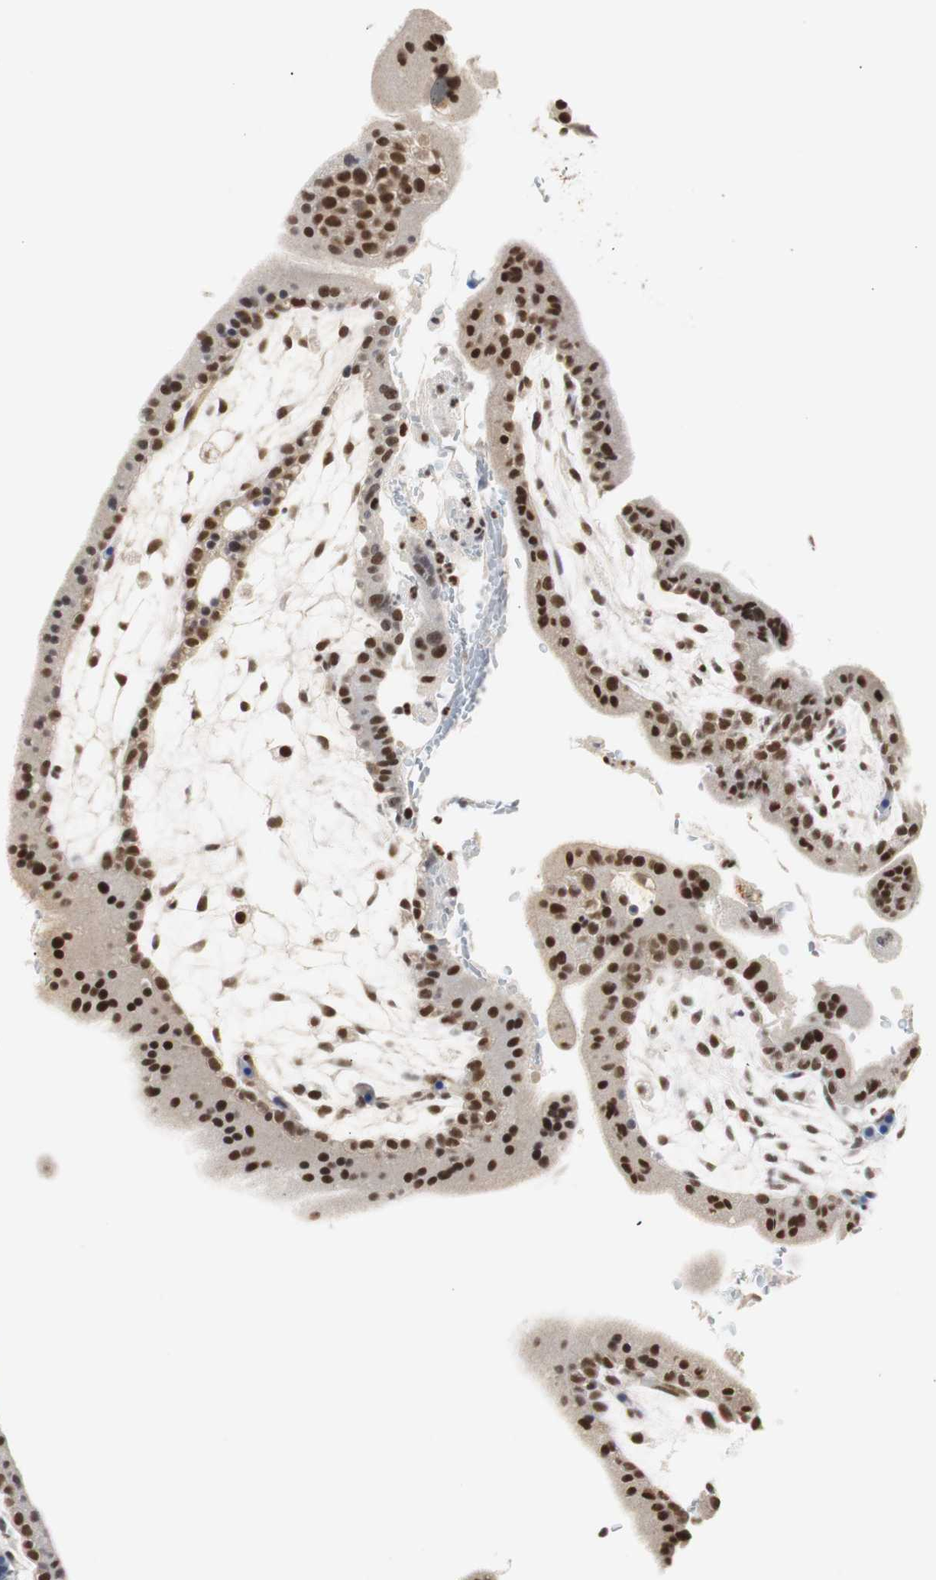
{"staining": {"intensity": "strong", "quantity": ">75%", "location": "nuclear"}, "tissue": "placenta", "cell_type": "Decidual cells", "image_type": "normal", "snomed": [{"axis": "morphology", "description": "Normal tissue, NOS"}, {"axis": "topography", "description": "Placenta"}], "caption": "The histopathology image displays a brown stain indicating the presence of a protein in the nuclear of decidual cells in placenta. The staining is performed using DAB brown chromogen to label protein expression. The nuclei are counter-stained blue using hematoxylin.", "gene": "ZFC3H1", "patient": {"sex": "female", "age": 35}}